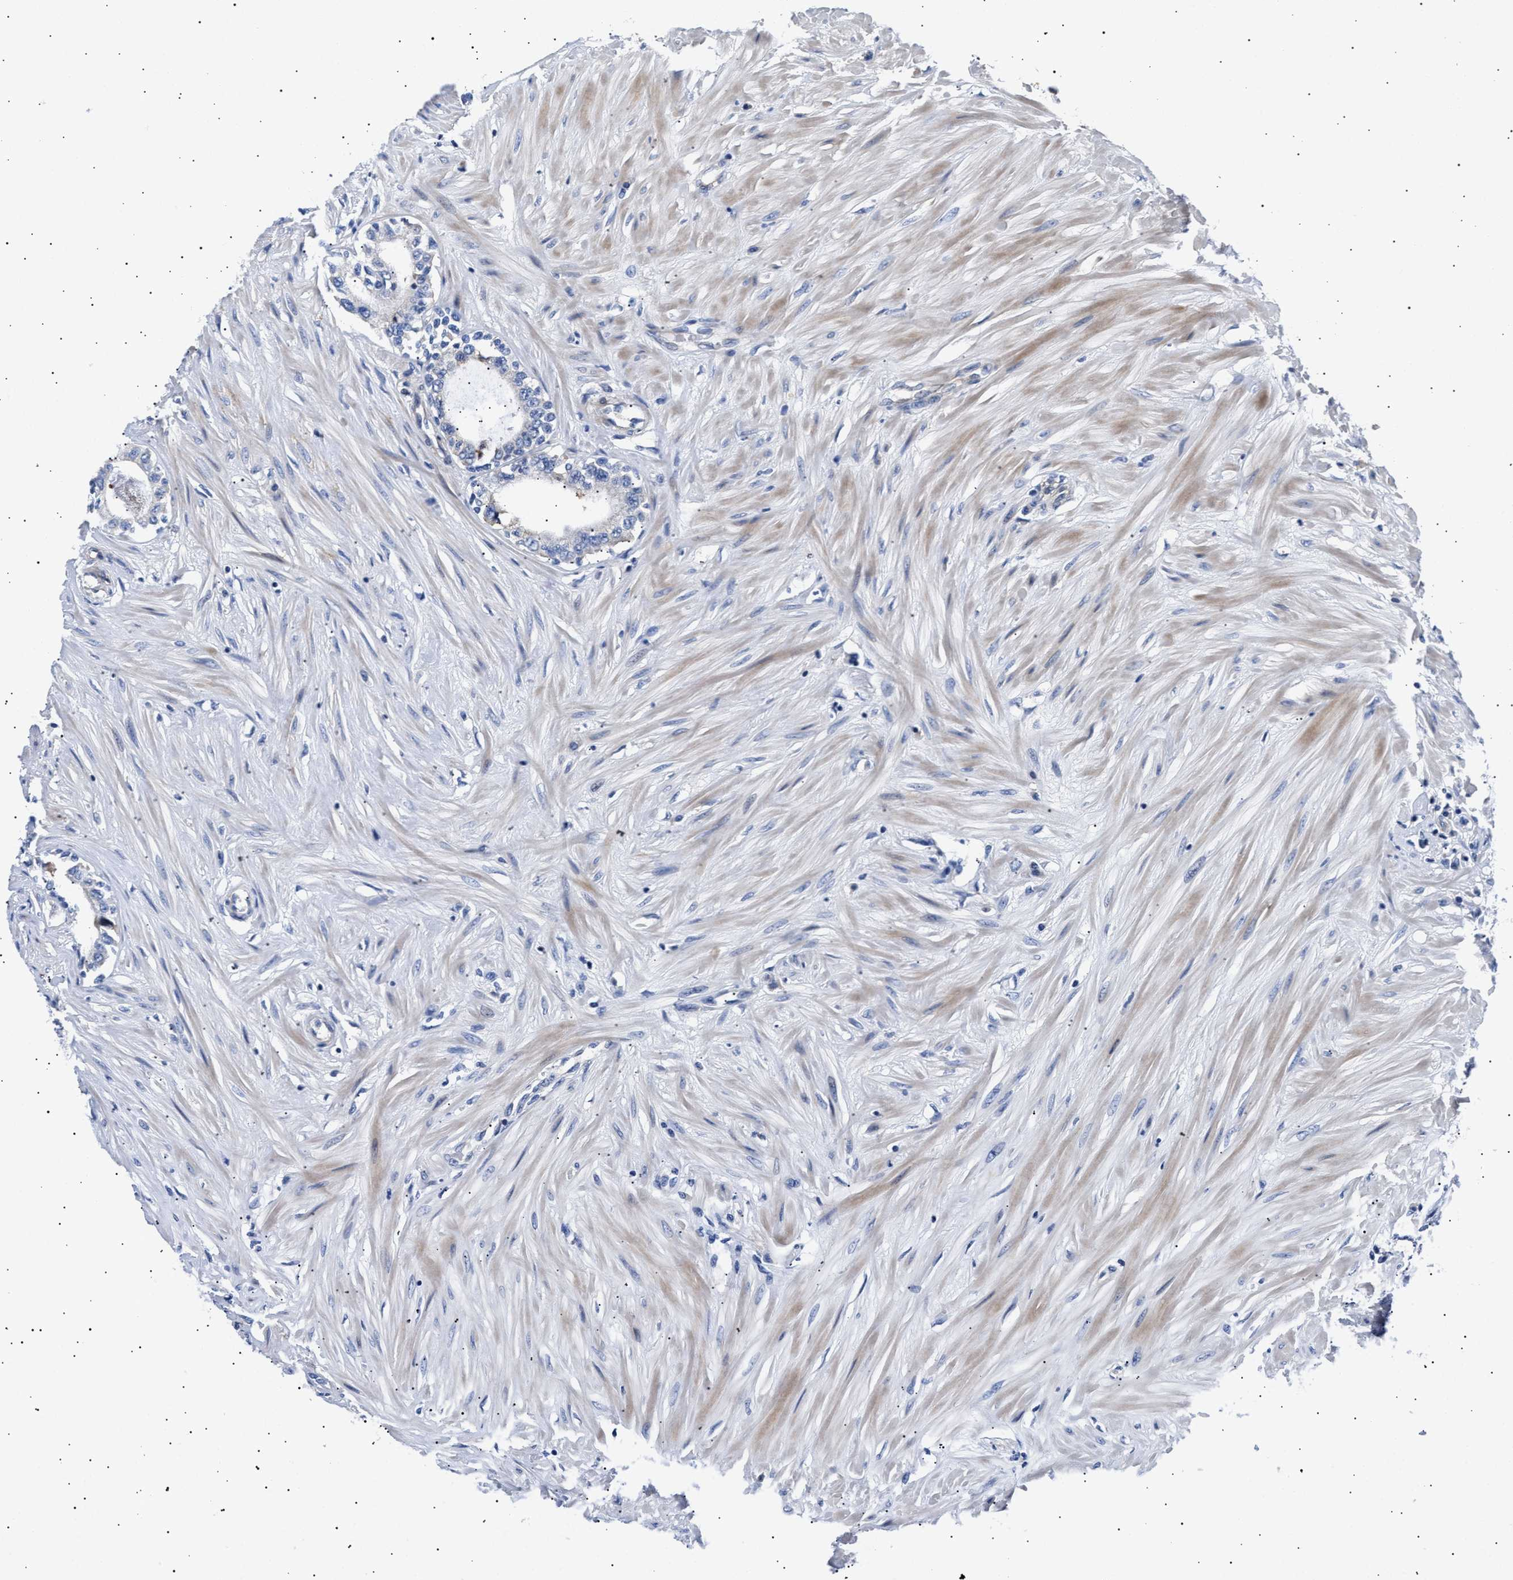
{"staining": {"intensity": "negative", "quantity": "none", "location": "none"}, "tissue": "seminal vesicle", "cell_type": "Glandular cells", "image_type": "normal", "snomed": [{"axis": "morphology", "description": "Normal tissue, NOS"}, {"axis": "morphology", "description": "Adenocarcinoma, High grade"}, {"axis": "topography", "description": "Prostate"}, {"axis": "topography", "description": "Seminal veicle"}], "caption": "Image shows no protein staining in glandular cells of normal seminal vesicle. The staining is performed using DAB (3,3'-diaminobenzidine) brown chromogen with nuclei counter-stained in using hematoxylin.", "gene": "HEMGN", "patient": {"sex": "male", "age": 55}}